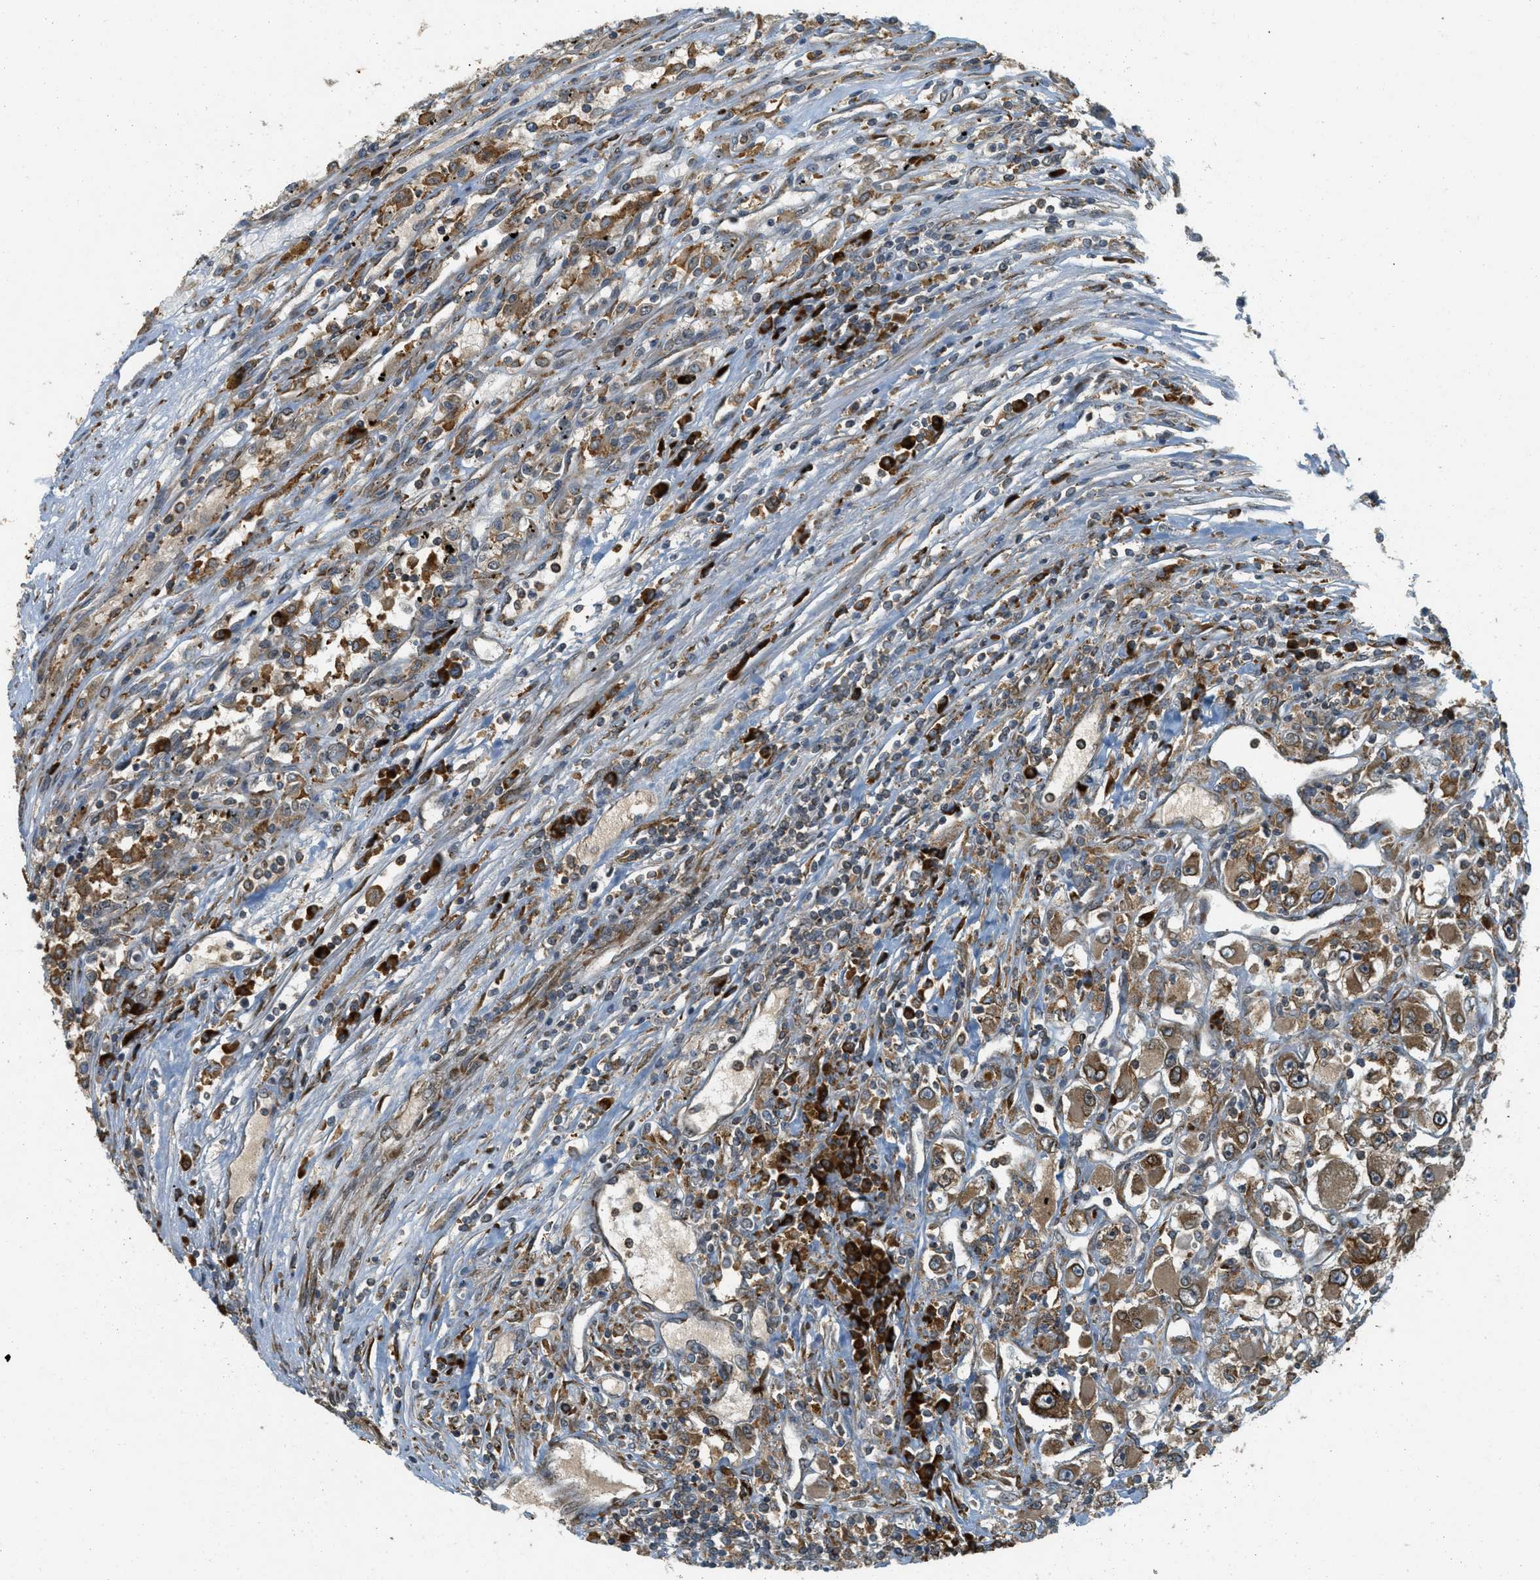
{"staining": {"intensity": "moderate", "quantity": ">75%", "location": "cytoplasmic/membranous,nuclear"}, "tissue": "renal cancer", "cell_type": "Tumor cells", "image_type": "cancer", "snomed": [{"axis": "morphology", "description": "Adenocarcinoma, NOS"}, {"axis": "topography", "description": "Kidney"}], "caption": "Immunohistochemical staining of renal adenocarcinoma demonstrates moderate cytoplasmic/membranous and nuclear protein expression in approximately >75% of tumor cells.", "gene": "PCDH18", "patient": {"sex": "female", "age": 52}}